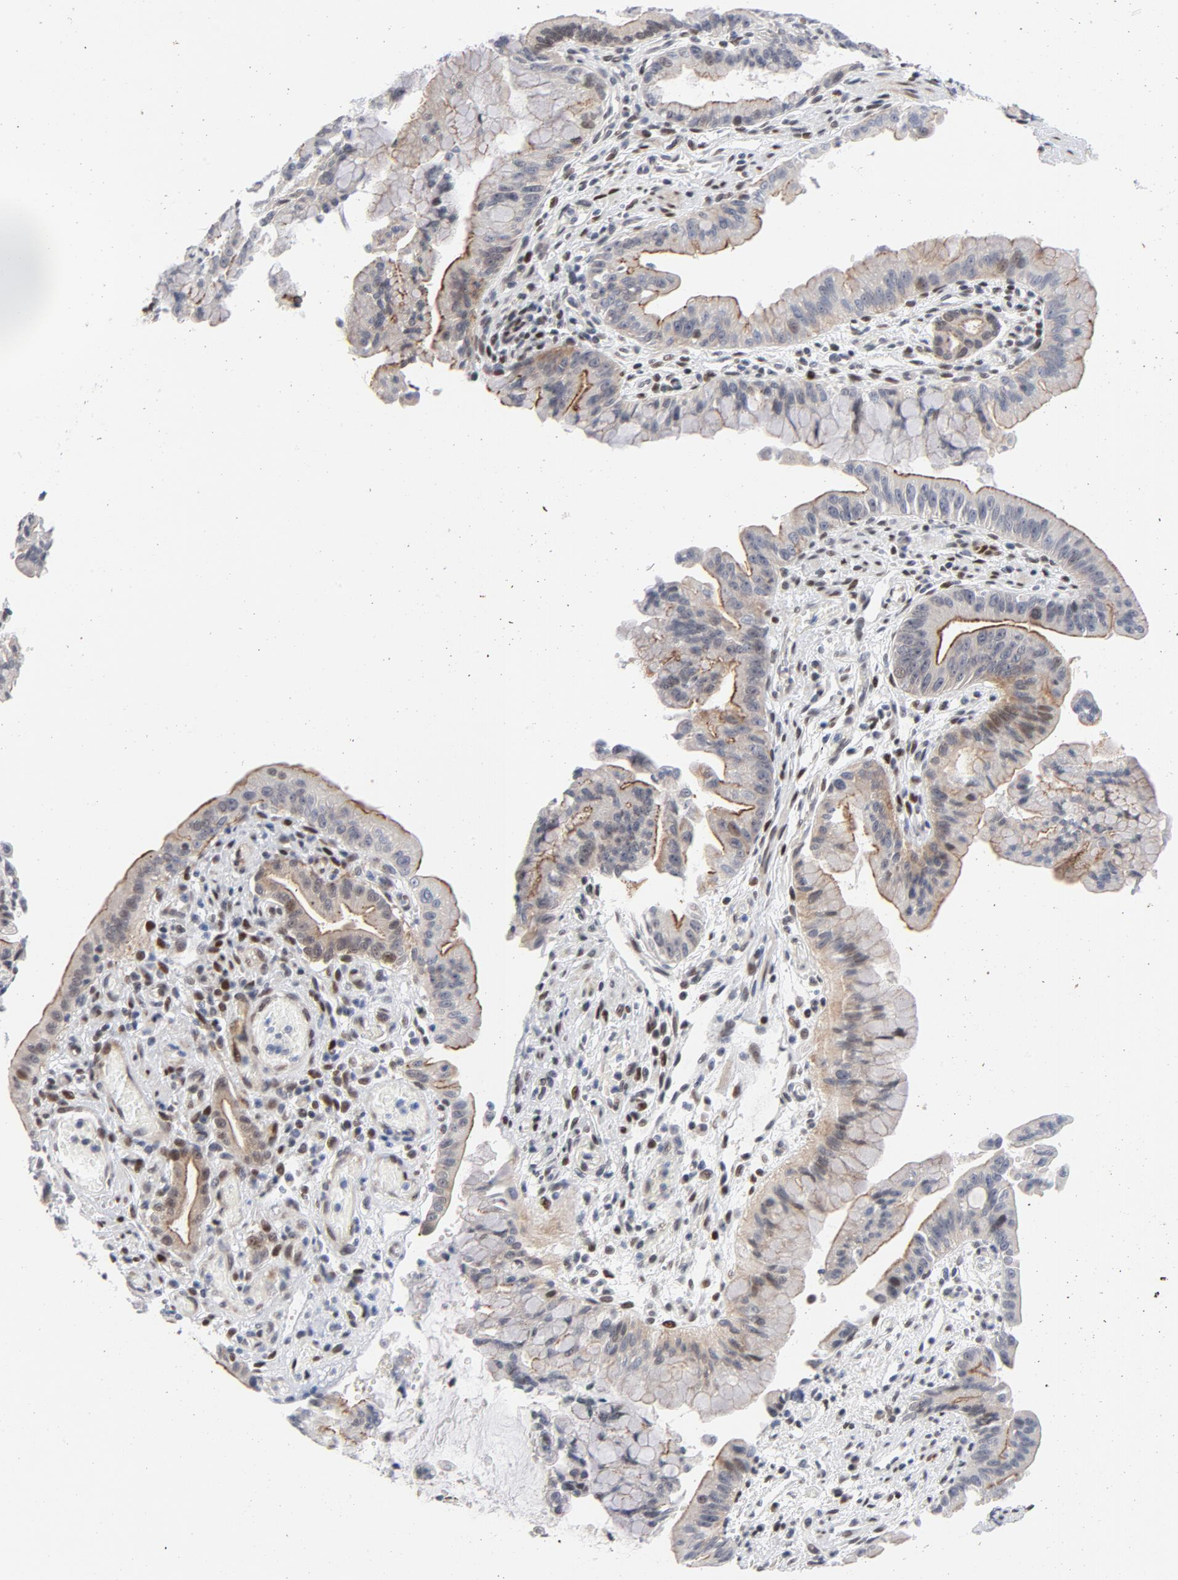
{"staining": {"intensity": "weak", "quantity": "<25%", "location": "cytoplasmic/membranous"}, "tissue": "pancreatic cancer", "cell_type": "Tumor cells", "image_type": "cancer", "snomed": [{"axis": "morphology", "description": "Adenocarcinoma, NOS"}, {"axis": "topography", "description": "Pancreas"}], "caption": "The histopathology image shows no staining of tumor cells in pancreatic cancer.", "gene": "NFIC", "patient": {"sex": "male", "age": 59}}